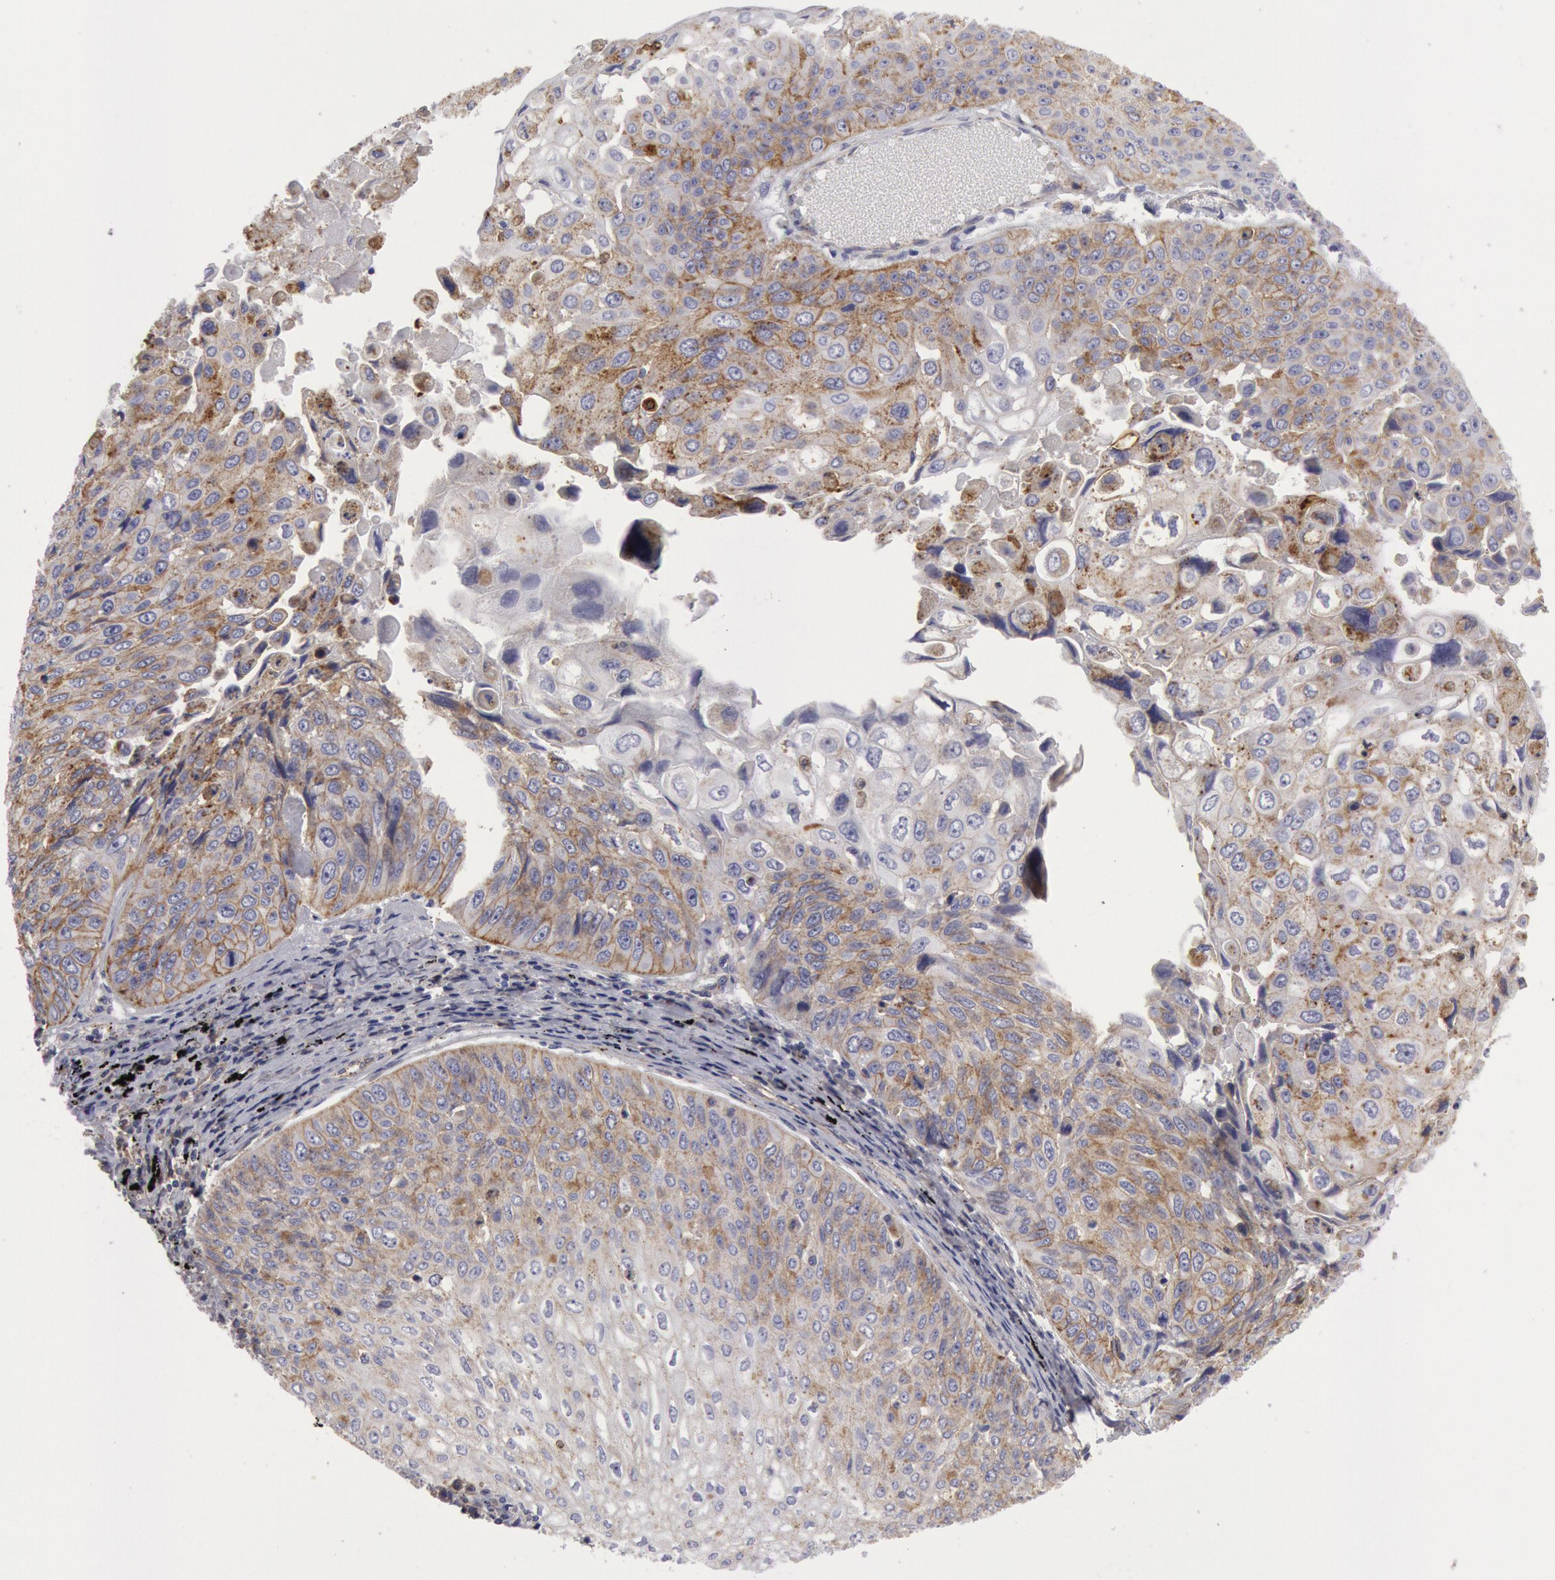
{"staining": {"intensity": "negative", "quantity": "none", "location": "none"}, "tissue": "lung cancer", "cell_type": "Tumor cells", "image_type": "cancer", "snomed": [{"axis": "morphology", "description": "Adenocarcinoma, NOS"}, {"axis": "topography", "description": "Lung"}], "caption": "Immunohistochemistry (IHC) photomicrograph of human lung adenocarcinoma stained for a protein (brown), which displays no positivity in tumor cells.", "gene": "FLOT1", "patient": {"sex": "male", "age": 60}}